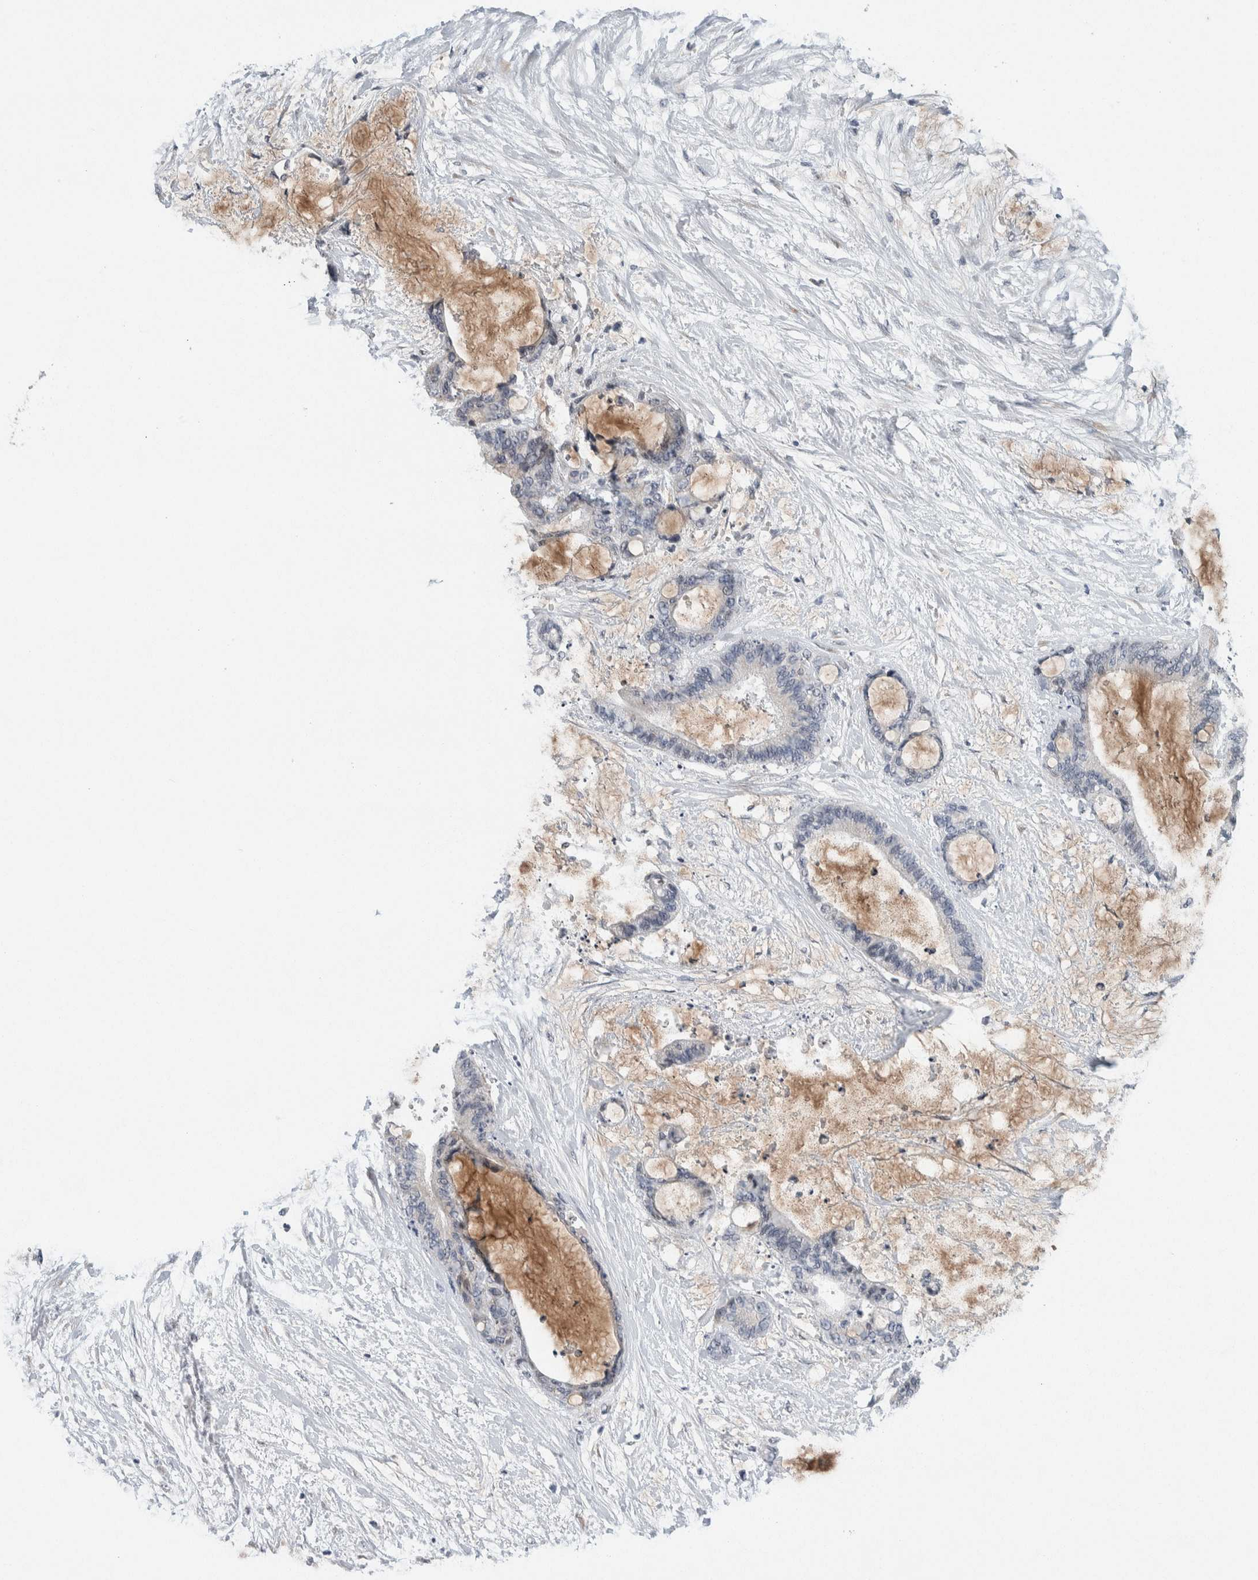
{"staining": {"intensity": "negative", "quantity": "none", "location": "none"}, "tissue": "liver cancer", "cell_type": "Tumor cells", "image_type": "cancer", "snomed": [{"axis": "morphology", "description": "Cholangiocarcinoma"}, {"axis": "topography", "description": "Liver"}], "caption": "Tumor cells are negative for brown protein staining in liver cancer. (Brightfield microscopy of DAB IHC at high magnification).", "gene": "NEUROD1", "patient": {"sex": "female", "age": 73}}